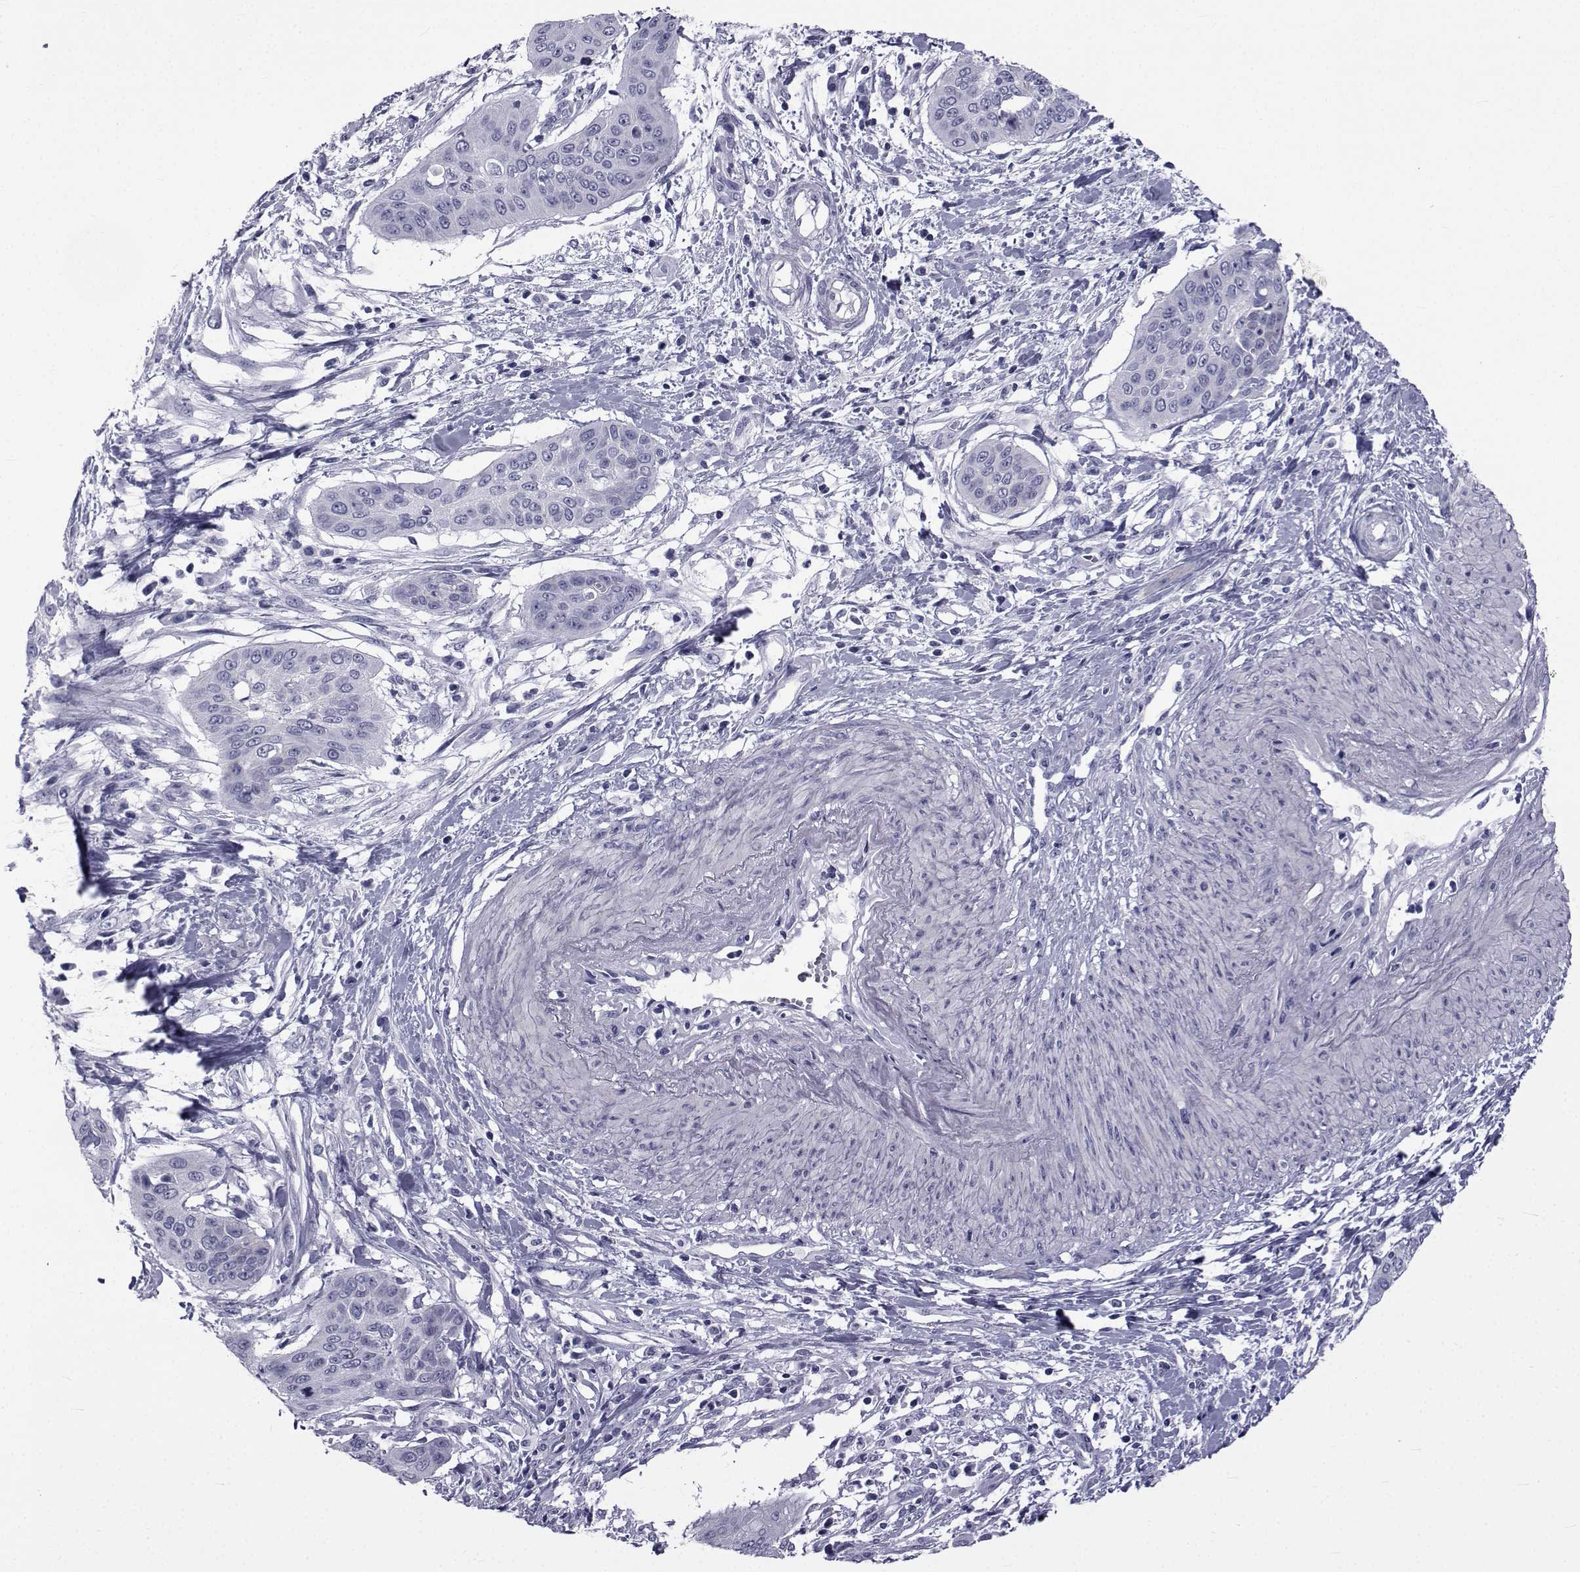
{"staining": {"intensity": "negative", "quantity": "none", "location": "none"}, "tissue": "cervical cancer", "cell_type": "Tumor cells", "image_type": "cancer", "snomed": [{"axis": "morphology", "description": "Squamous cell carcinoma, NOS"}, {"axis": "topography", "description": "Cervix"}], "caption": "IHC image of cervical cancer (squamous cell carcinoma) stained for a protein (brown), which shows no expression in tumor cells.", "gene": "PDE6H", "patient": {"sex": "female", "age": 39}}